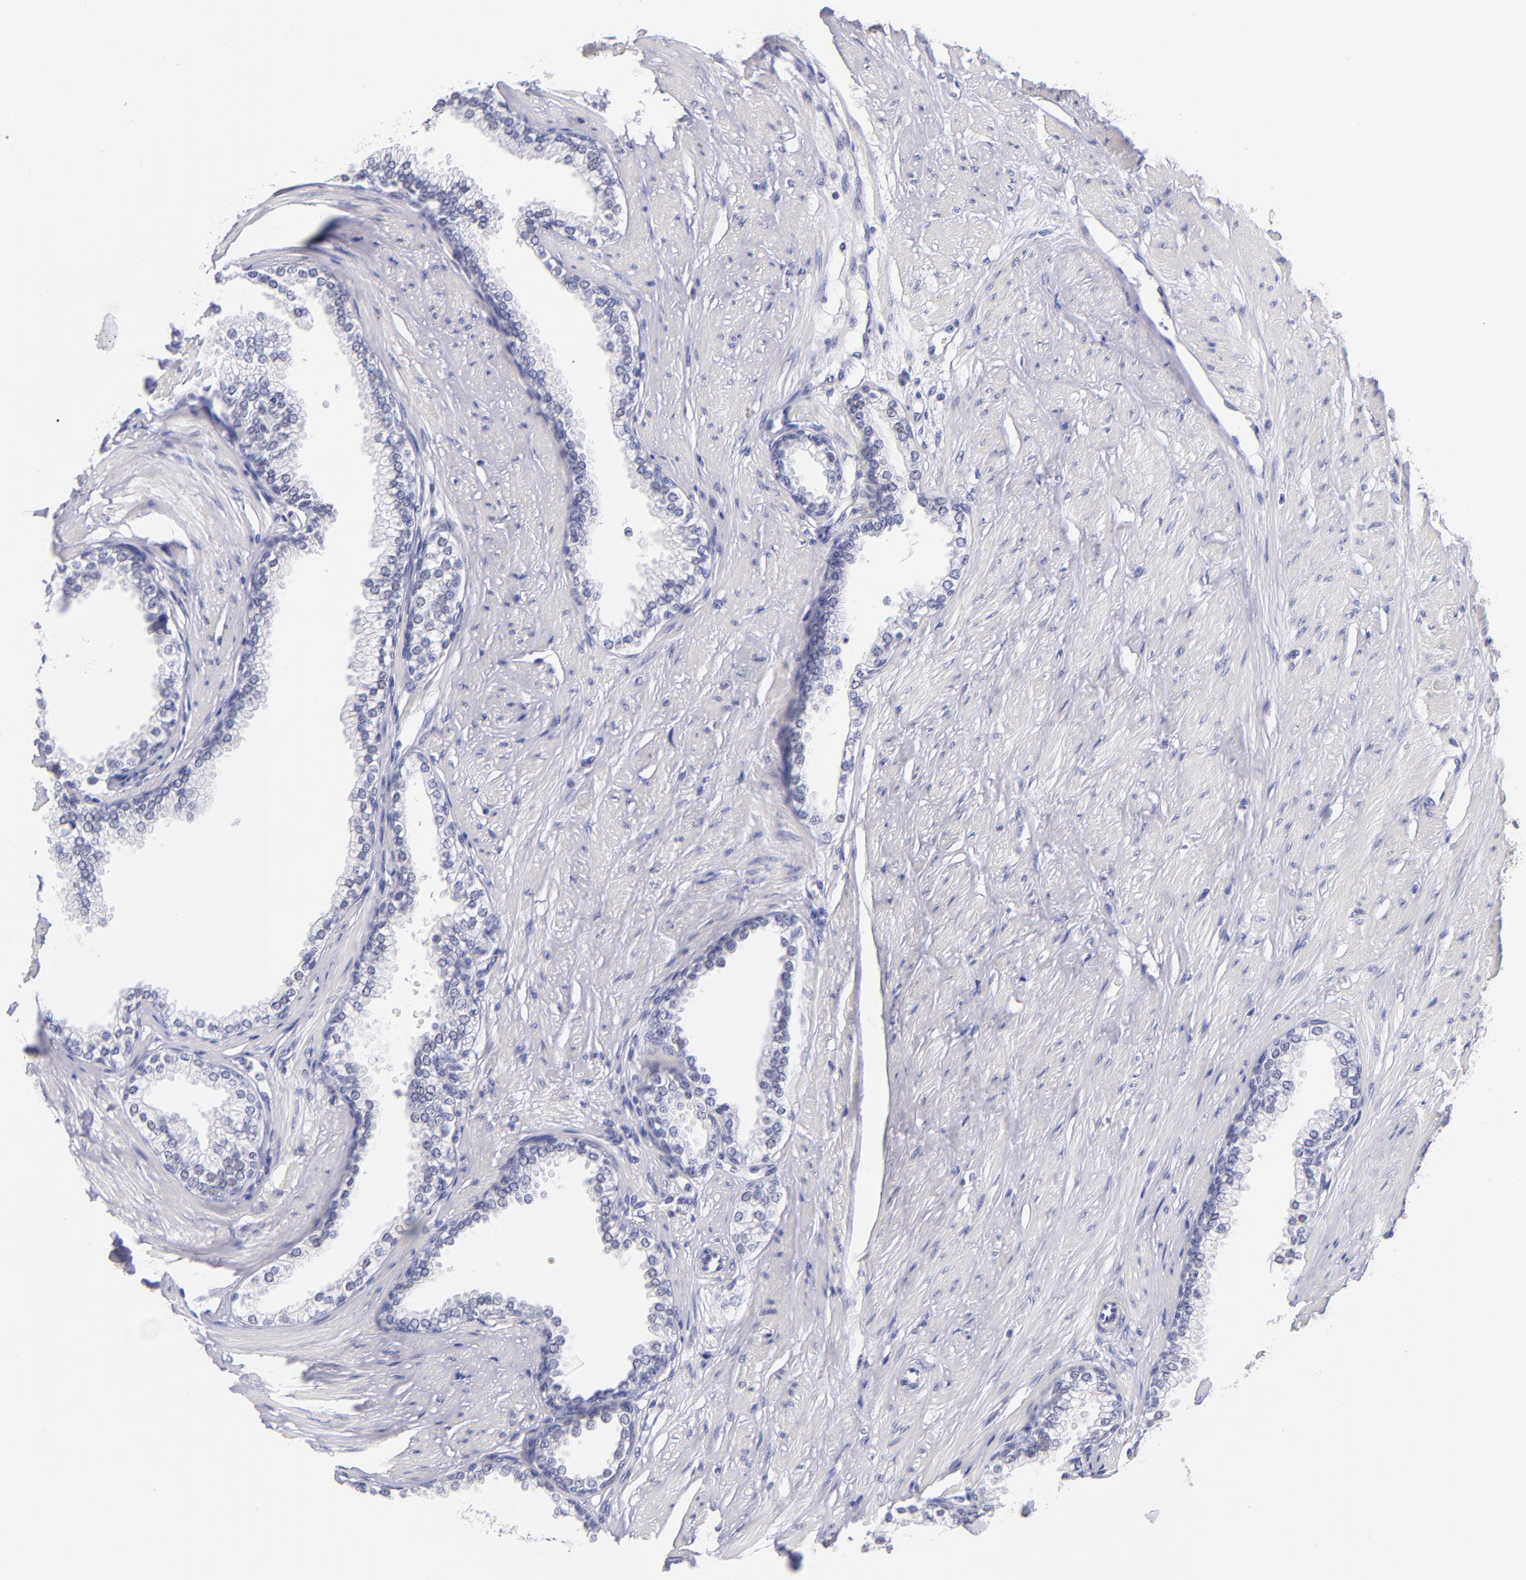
{"staining": {"intensity": "weak", "quantity": "<25%", "location": "nuclear"}, "tissue": "prostate", "cell_type": "Glandular cells", "image_type": "normal", "snomed": [{"axis": "morphology", "description": "Normal tissue, NOS"}, {"axis": "topography", "description": "Prostate"}], "caption": "The micrograph reveals no significant staining in glandular cells of prostate.", "gene": "SNRPB", "patient": {"sex": "male", "age": 64}}